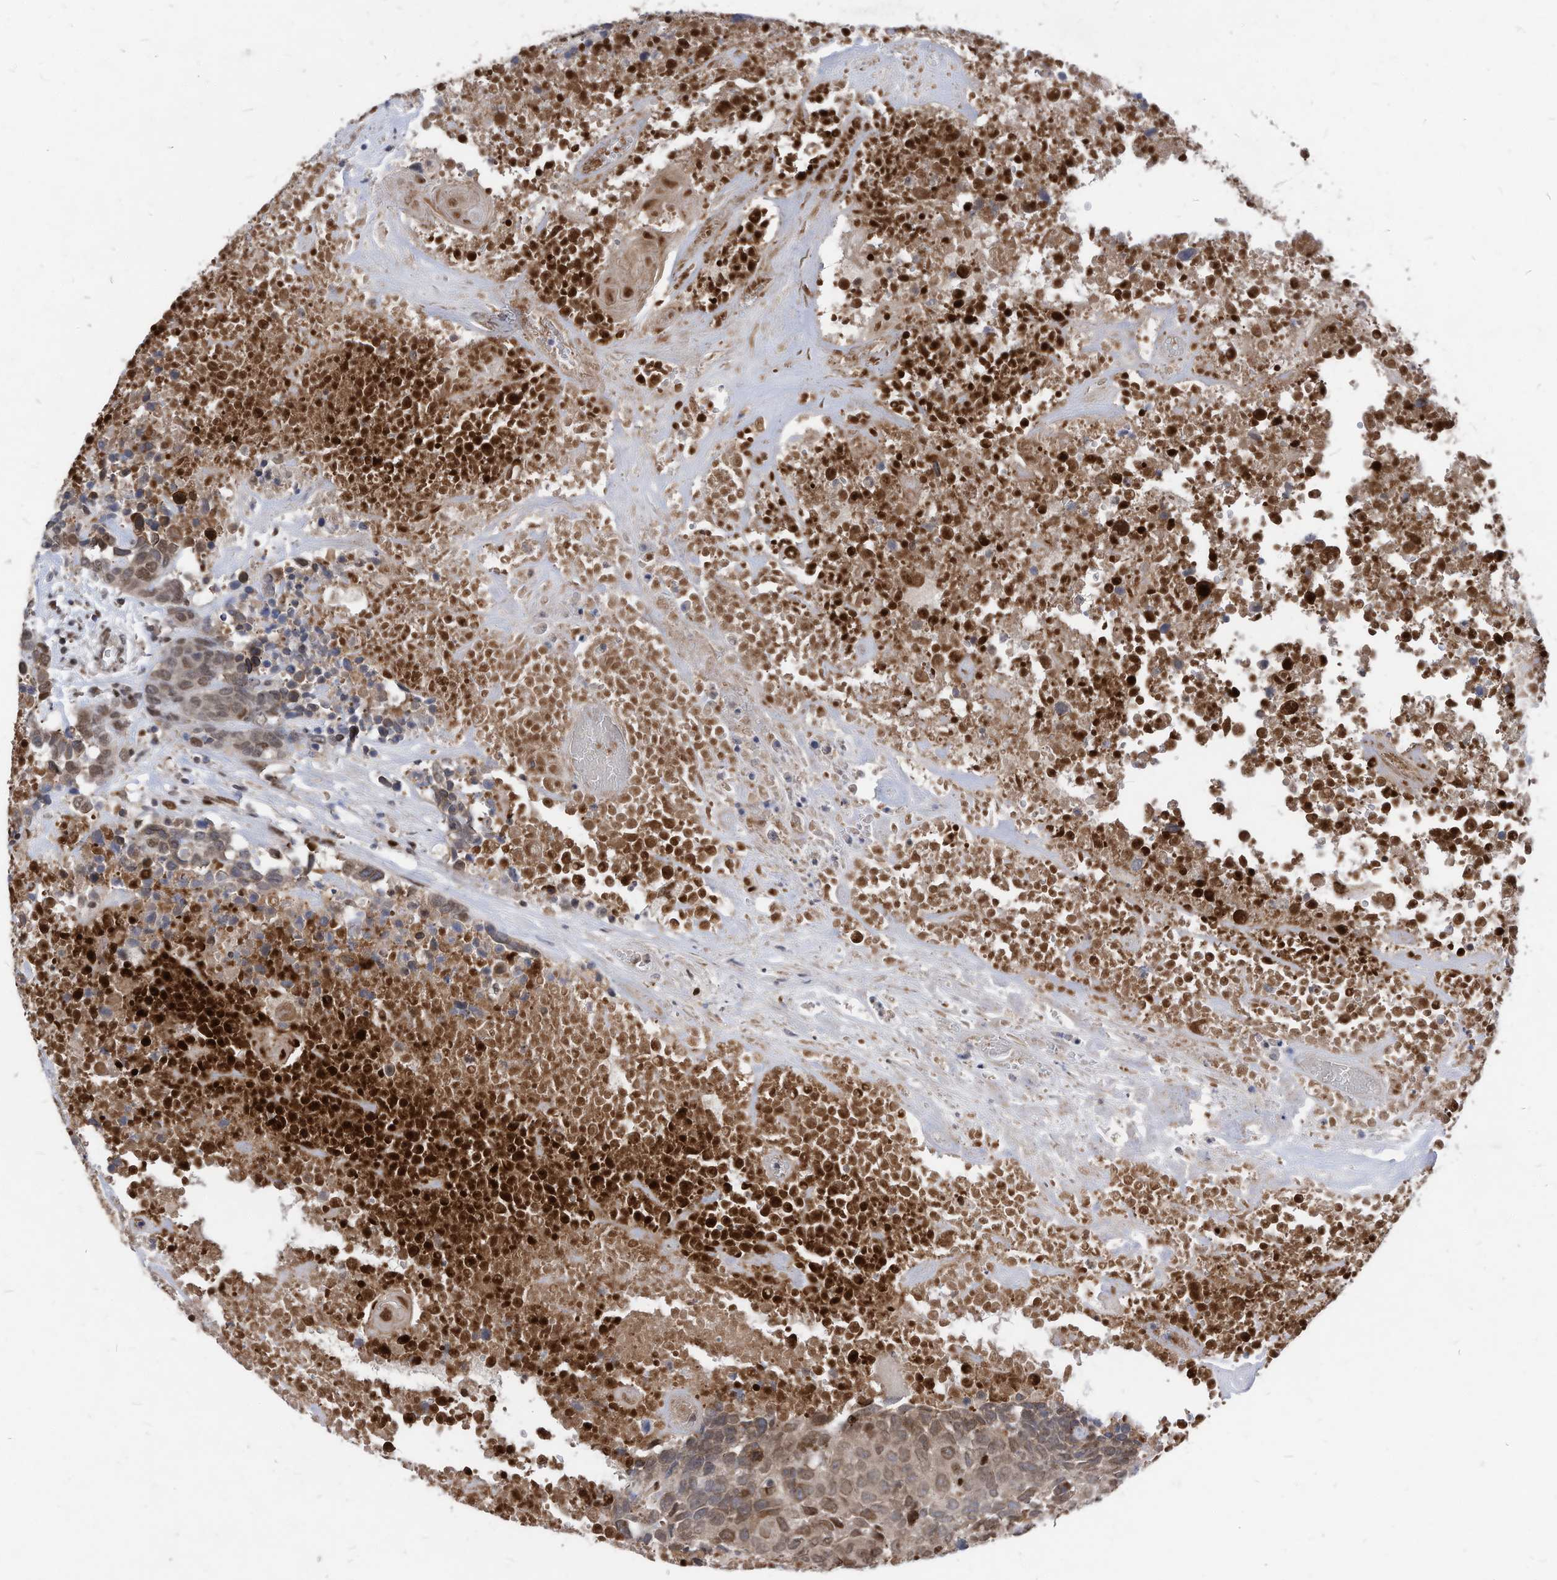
{"staining": {"intensity": "moderate", "quantity": ">75%", "location": "nuclear"}, "tissue": "head and neck cancer", "cell_type": "Tumor cells", "image_type": "cancer", "snomed": [{"axis": "morphology", "description": "Squamous cell carcinoma, NOS"}, {"axis": "topography", "description": "Head-Neck"}], "caption": "IHC staining of squamous cell carcinoma (head and neck), which displays medium levels of moderate nuclear positivity in about >75% of tumor cells indicating moderate nuclear protein expression. The staining was performed using DAB (3,3'-diaminobenzidine) (brown) for protein detection and nuclei were counterstained in hematoxylin (blue).", "gene": "KPNB1", "patient": {"sex": "male", "age": 66}}